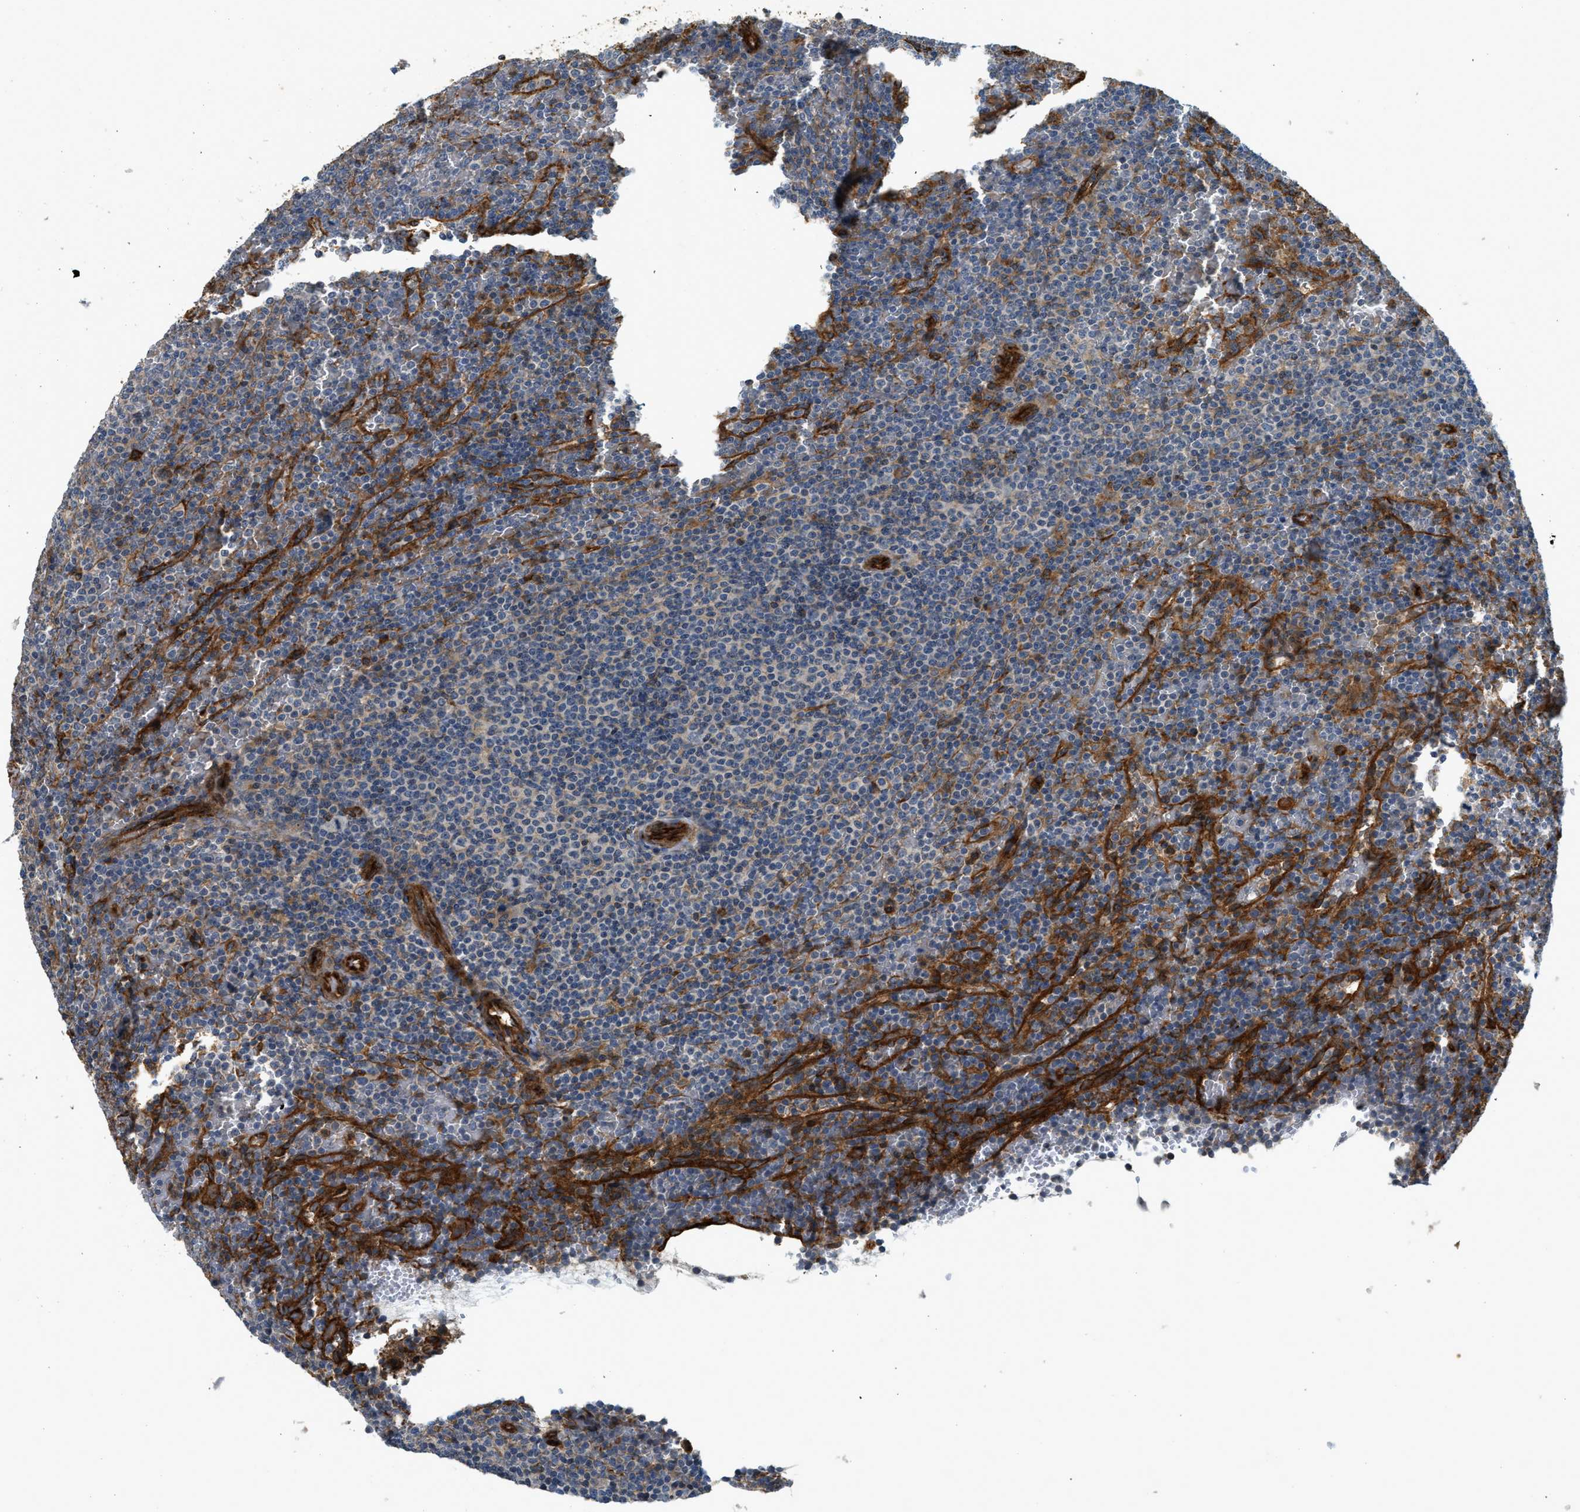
{"staining": {"intensity": "weak", "quantity": "<25%", "location": "cytoplasmic/membranous"}, "tissue": "lymphoma", "cell_type": "Tumor cells", "image_type": "cancer", "snomed": [{"axis": "morphology", "description": "Malignant lymphoma, non-Hodgkin's type, Low grade"}, {"axis": "topography", "description": "Spleen"}], "caption": "Photomicrograph shows no protein positivity in tumor cells of lymphoma tissue.", "gene": "HIP1", "patient": {"sex": "female", "age": 77}}